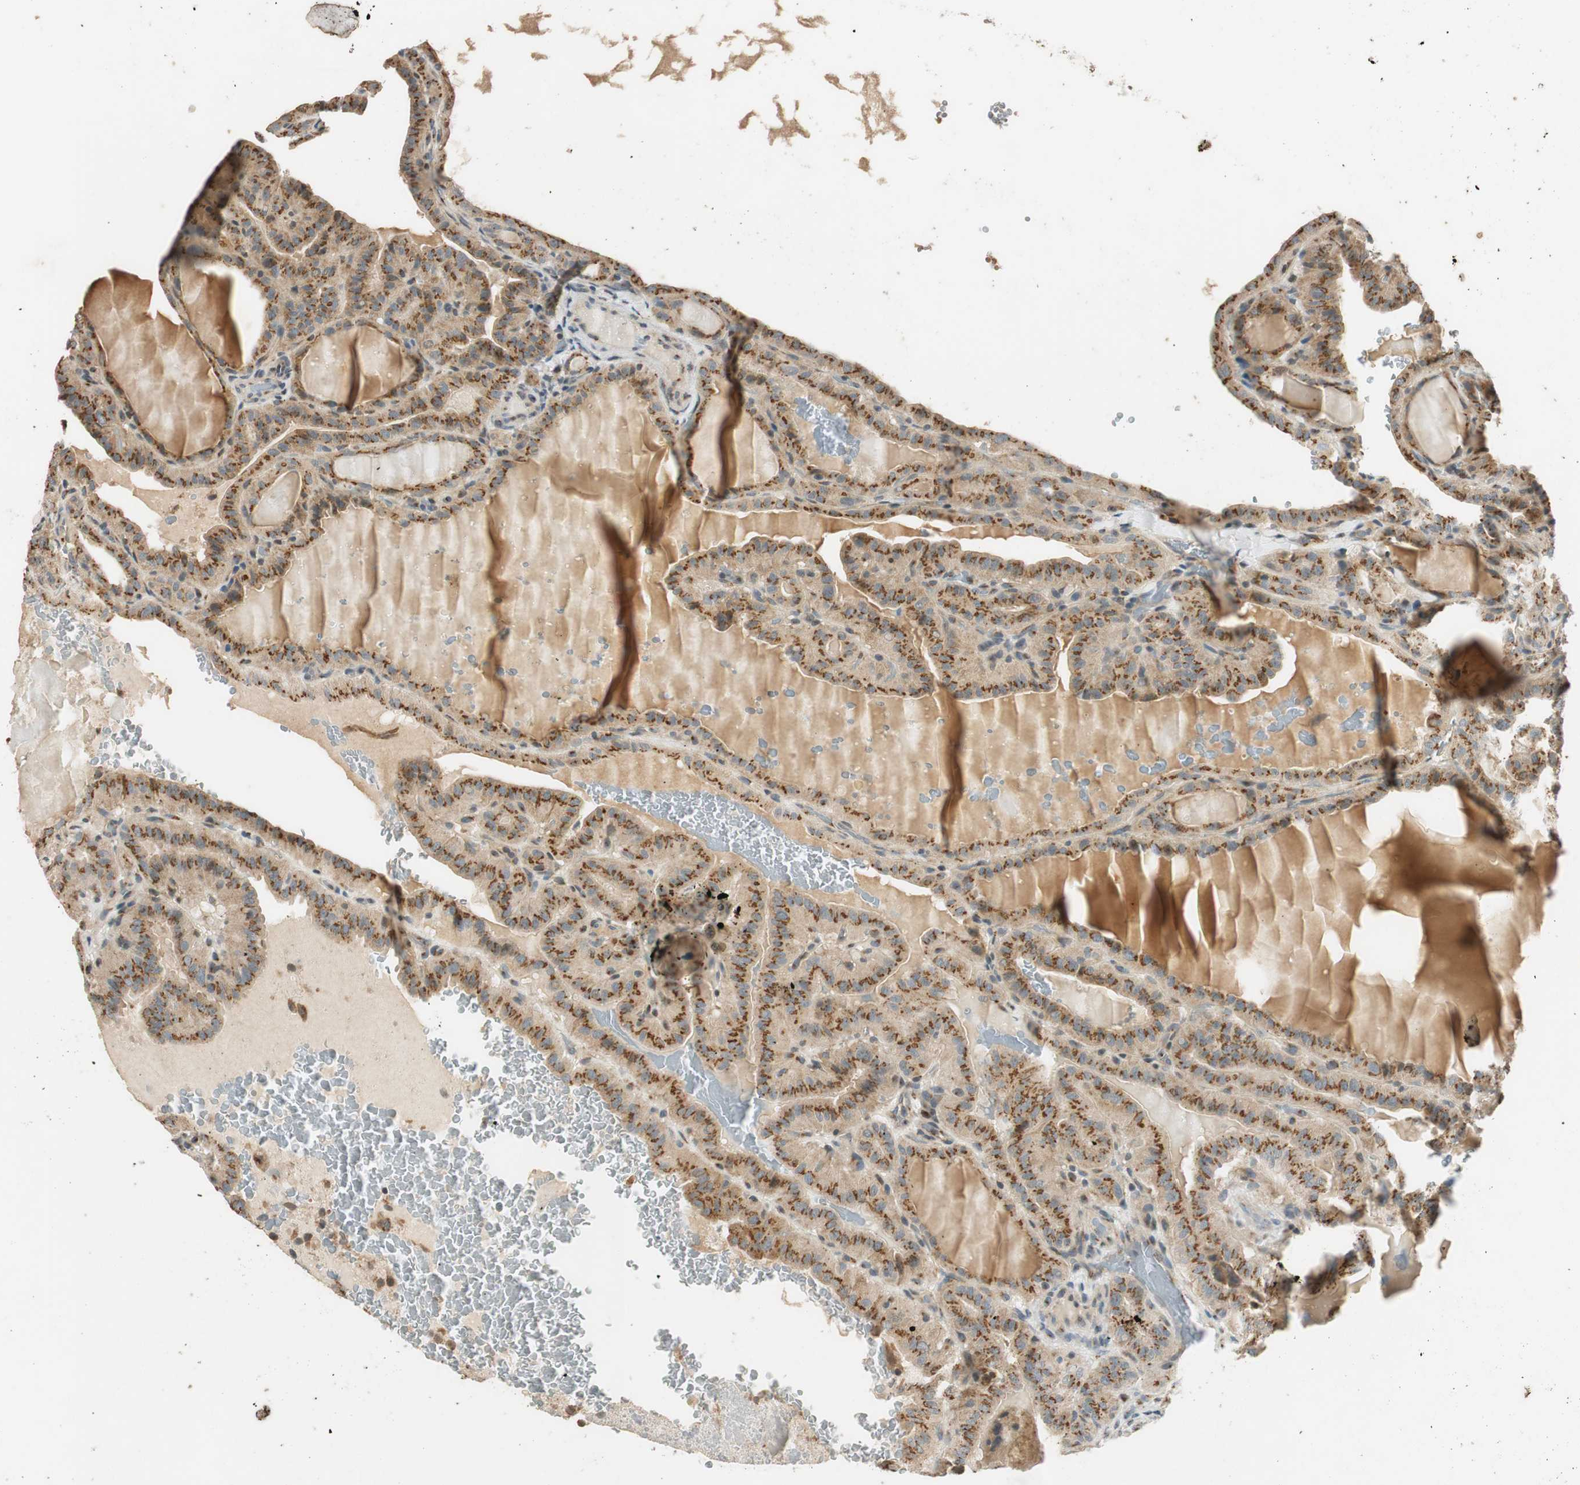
{"staining": {"intensity": "moderate", "quantity": ">75%", "location": "cytoplasmic/membranous"}, "tissue": "thyroid cancer", "cell_type": "Tumor cells", "image_type": "cancer", "snomed": [{"axis": "morphology", "description": "Papillary adenocarcinoma, NOS"}, {"axis": "topography", "description": "Thyroid gland"}], "caption": "Thyroid papillary adenocarcinoma was stained to show a protein in brown. There is medium levels of moderate cytoplasmic/membranous staining in about >75% of tumor cells.", "gene": "NEO1", "patient": {"sex": "male", "age": 77}}